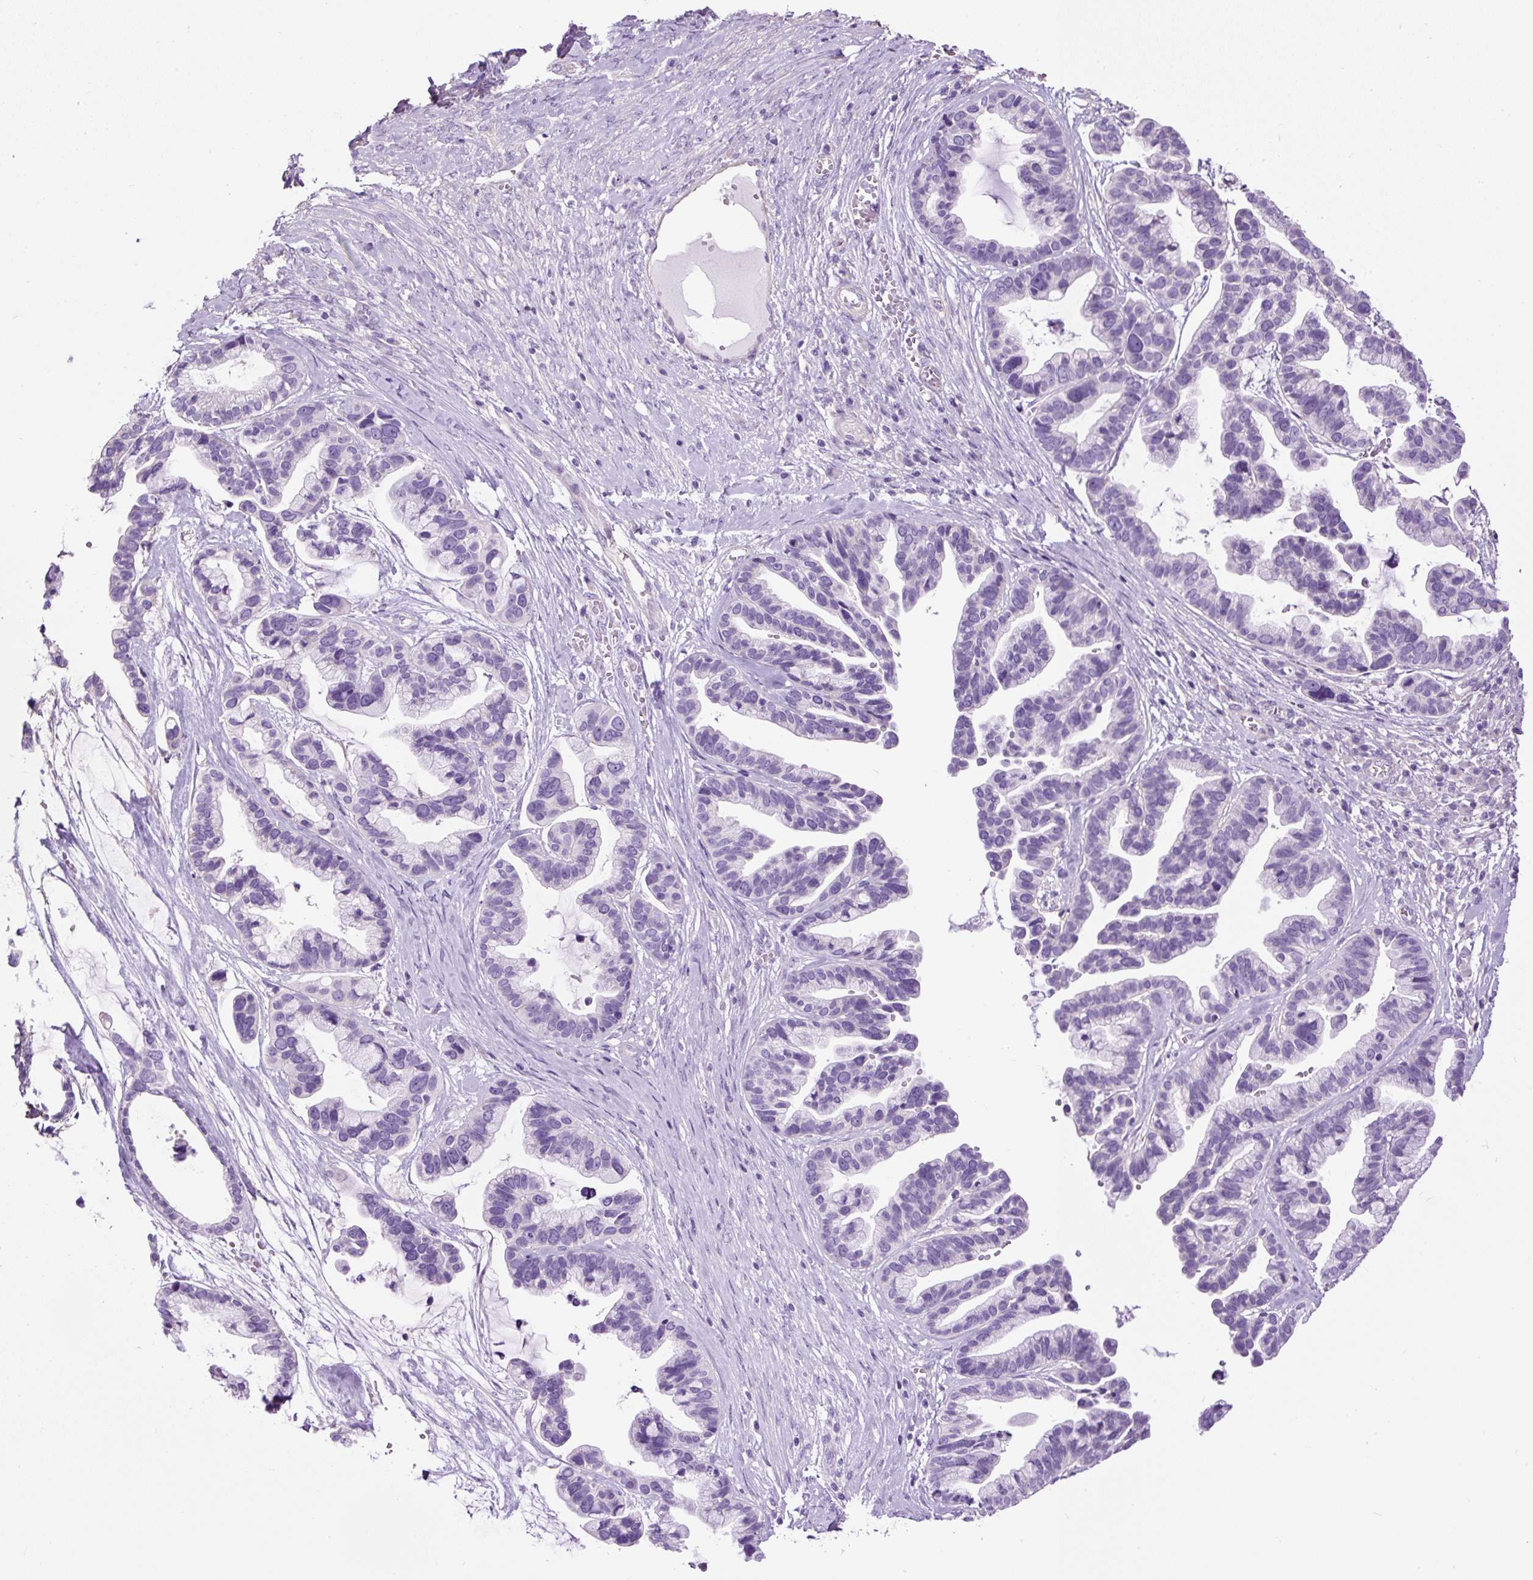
{"staining": {"intensity": "negative", "quantity": "none", "location": "none"}, "tissue": "ovarian cancer", "cell_type": "Tumor cells", "image_type": "cancer", "snomed": [{"axis": "morphology", "description": "Cystadenocarcinoma, serous, NOS"}, {"axis": "topography", "description": "Ovary"}], "caption": "Immunohistochemistry (IHC) of serous cystadenocarcinoma (ovarian) reveals no expression in tumor cells. Brightfield microscopy of IHC stained with DAB (3,3'-diaminobenzidine) (brown) and hematoxylin (blue), captured at high magnification.", "gene": "PDIA2", "patient": {"sex": "female", "age": 56}}